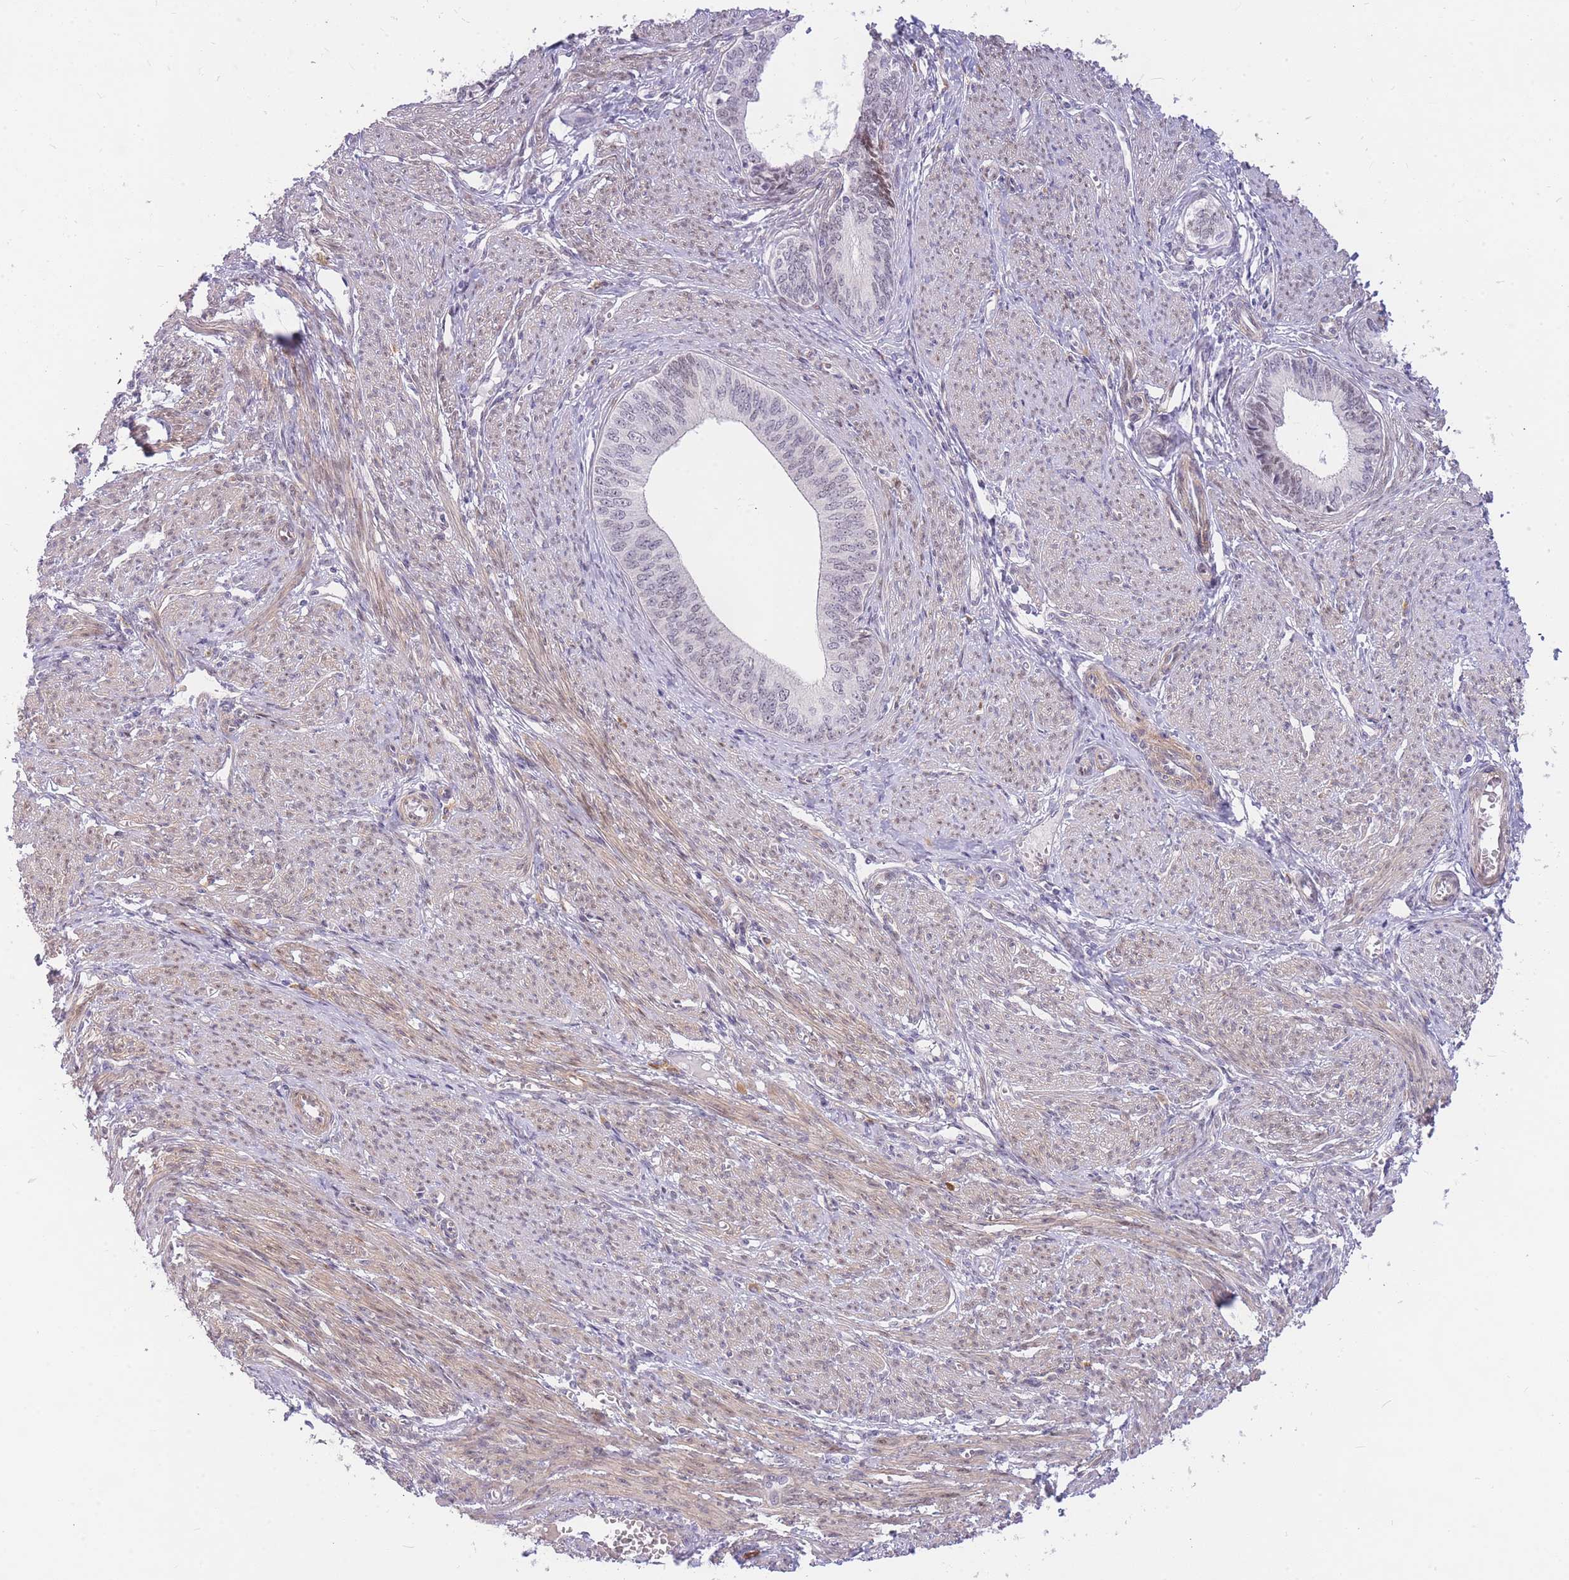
{"staining": {"intensity": "weak", "quantity": "25%-75%", "location": "nuclear"}, "tissue": "endometrial cancer", "cell_type": "Tumor cells", "image_type": "cancer", "snomed": [{"axis": "morphology", "description": "Adenocarcinoma, NOS"}, {"axis": "topography", "description": "Endometrium"}], "caption": "About 25%-75% of tumor cells in adenocarcinoma (endometrial) reveal weak nuclear protein expression as visualized by brown immunohistochemical staining.", "gene": "TLE2", "patient": {"sex": "female", "age": 68}}